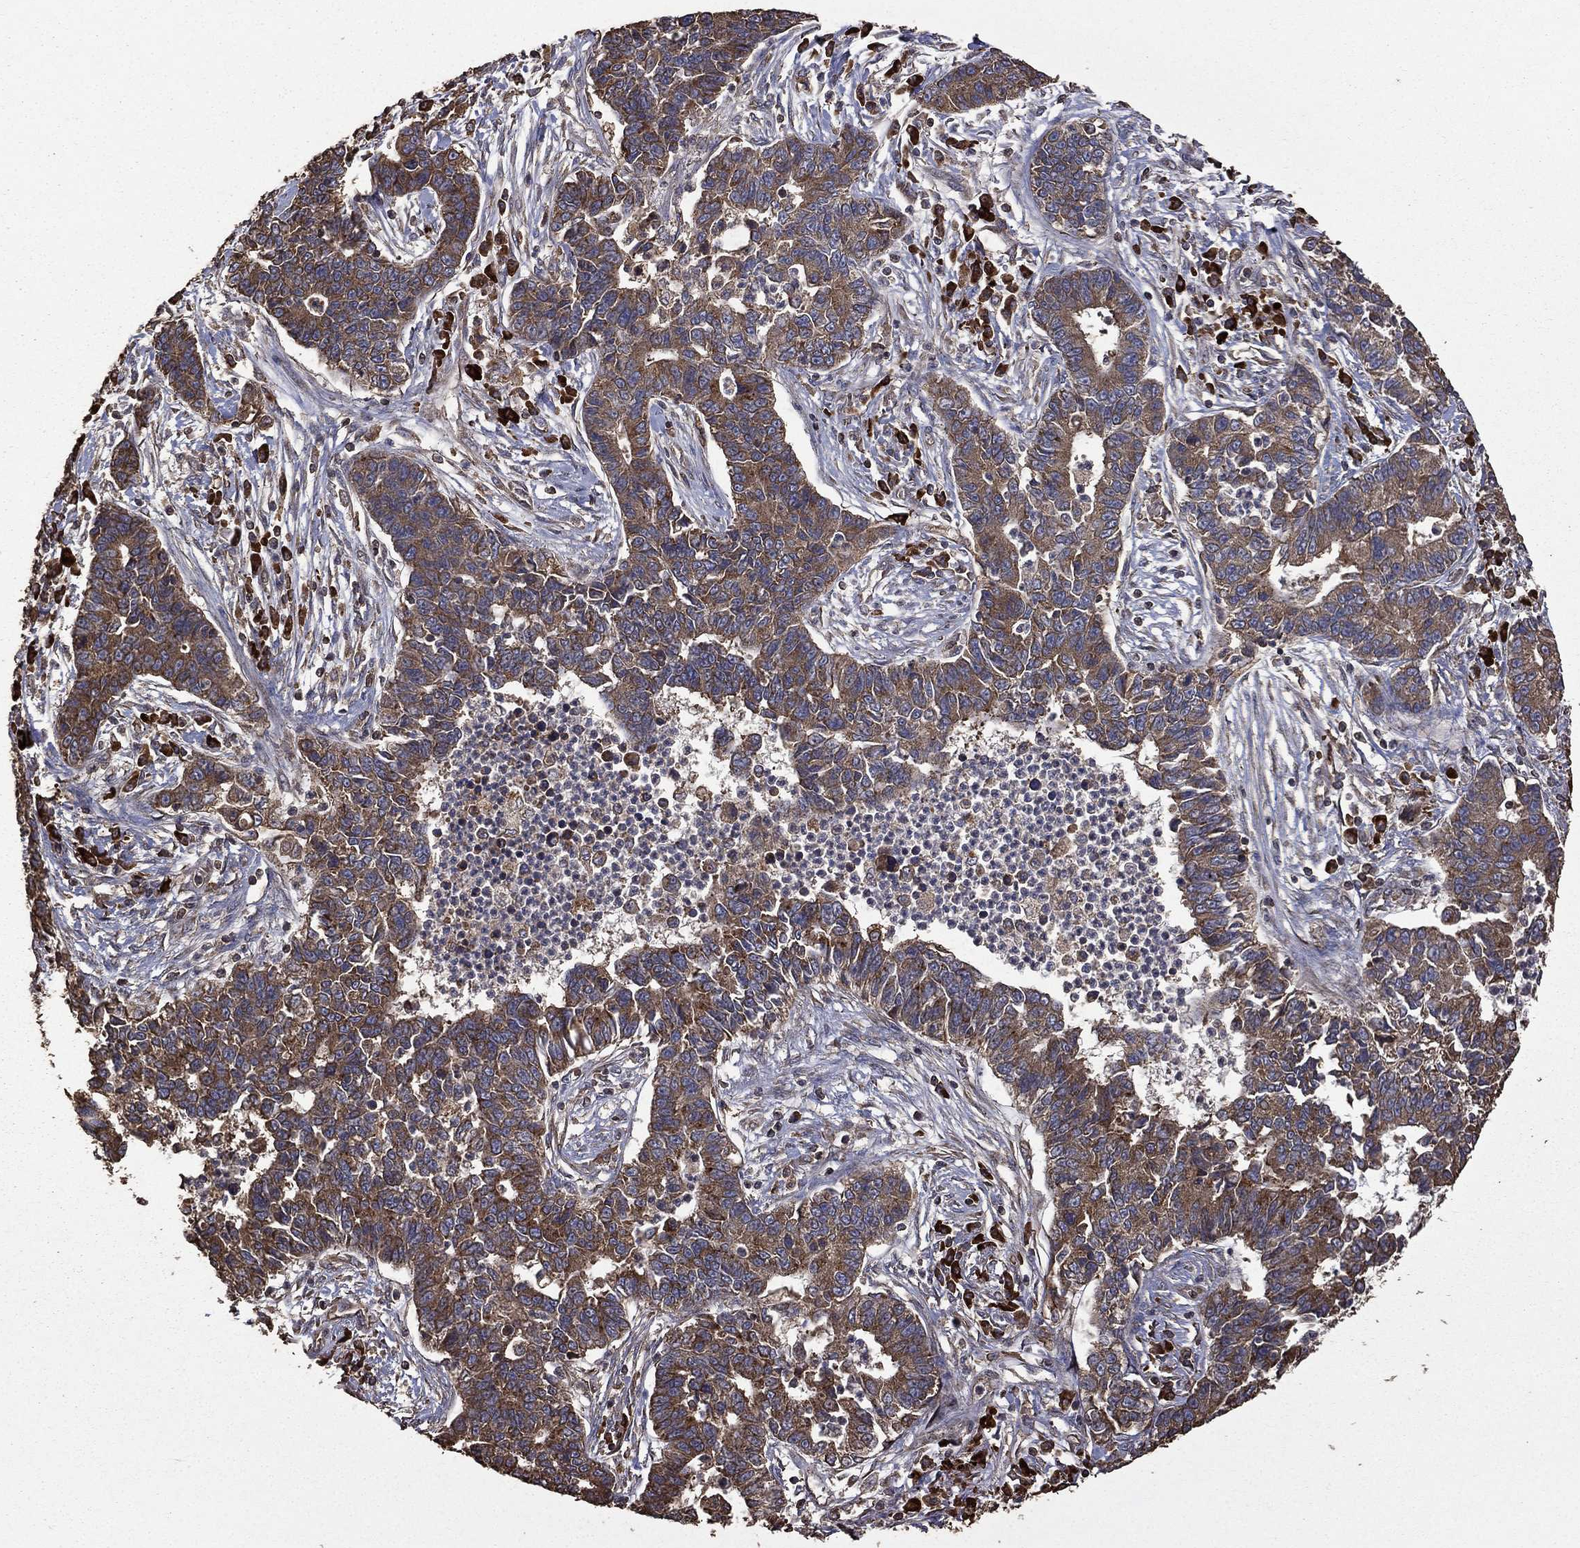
{"staining": {"intensity": "moderate", "quantity": ">75%", "location": "cytoplasmic/membranous"}, "tissue": "lung cancer", "cell_type": "Tumor cells", "image_type": "cancer", "snomed": [{"axis": "morphology", "description": "Adenocarcinoma, NOS"}, {"axis": "topography", "description": "Lung"}], "caption": "This histopathology image displays lung cancer (adenocarcinoma) stained with IHC to label a protein in brown. The cytoplasmic/membranous of tumor cells show moderate positivity for the protein. Nuclei are counter-stained blue.", "gene": "METTL27", "patient": {"sex": "female", "age": 57}}